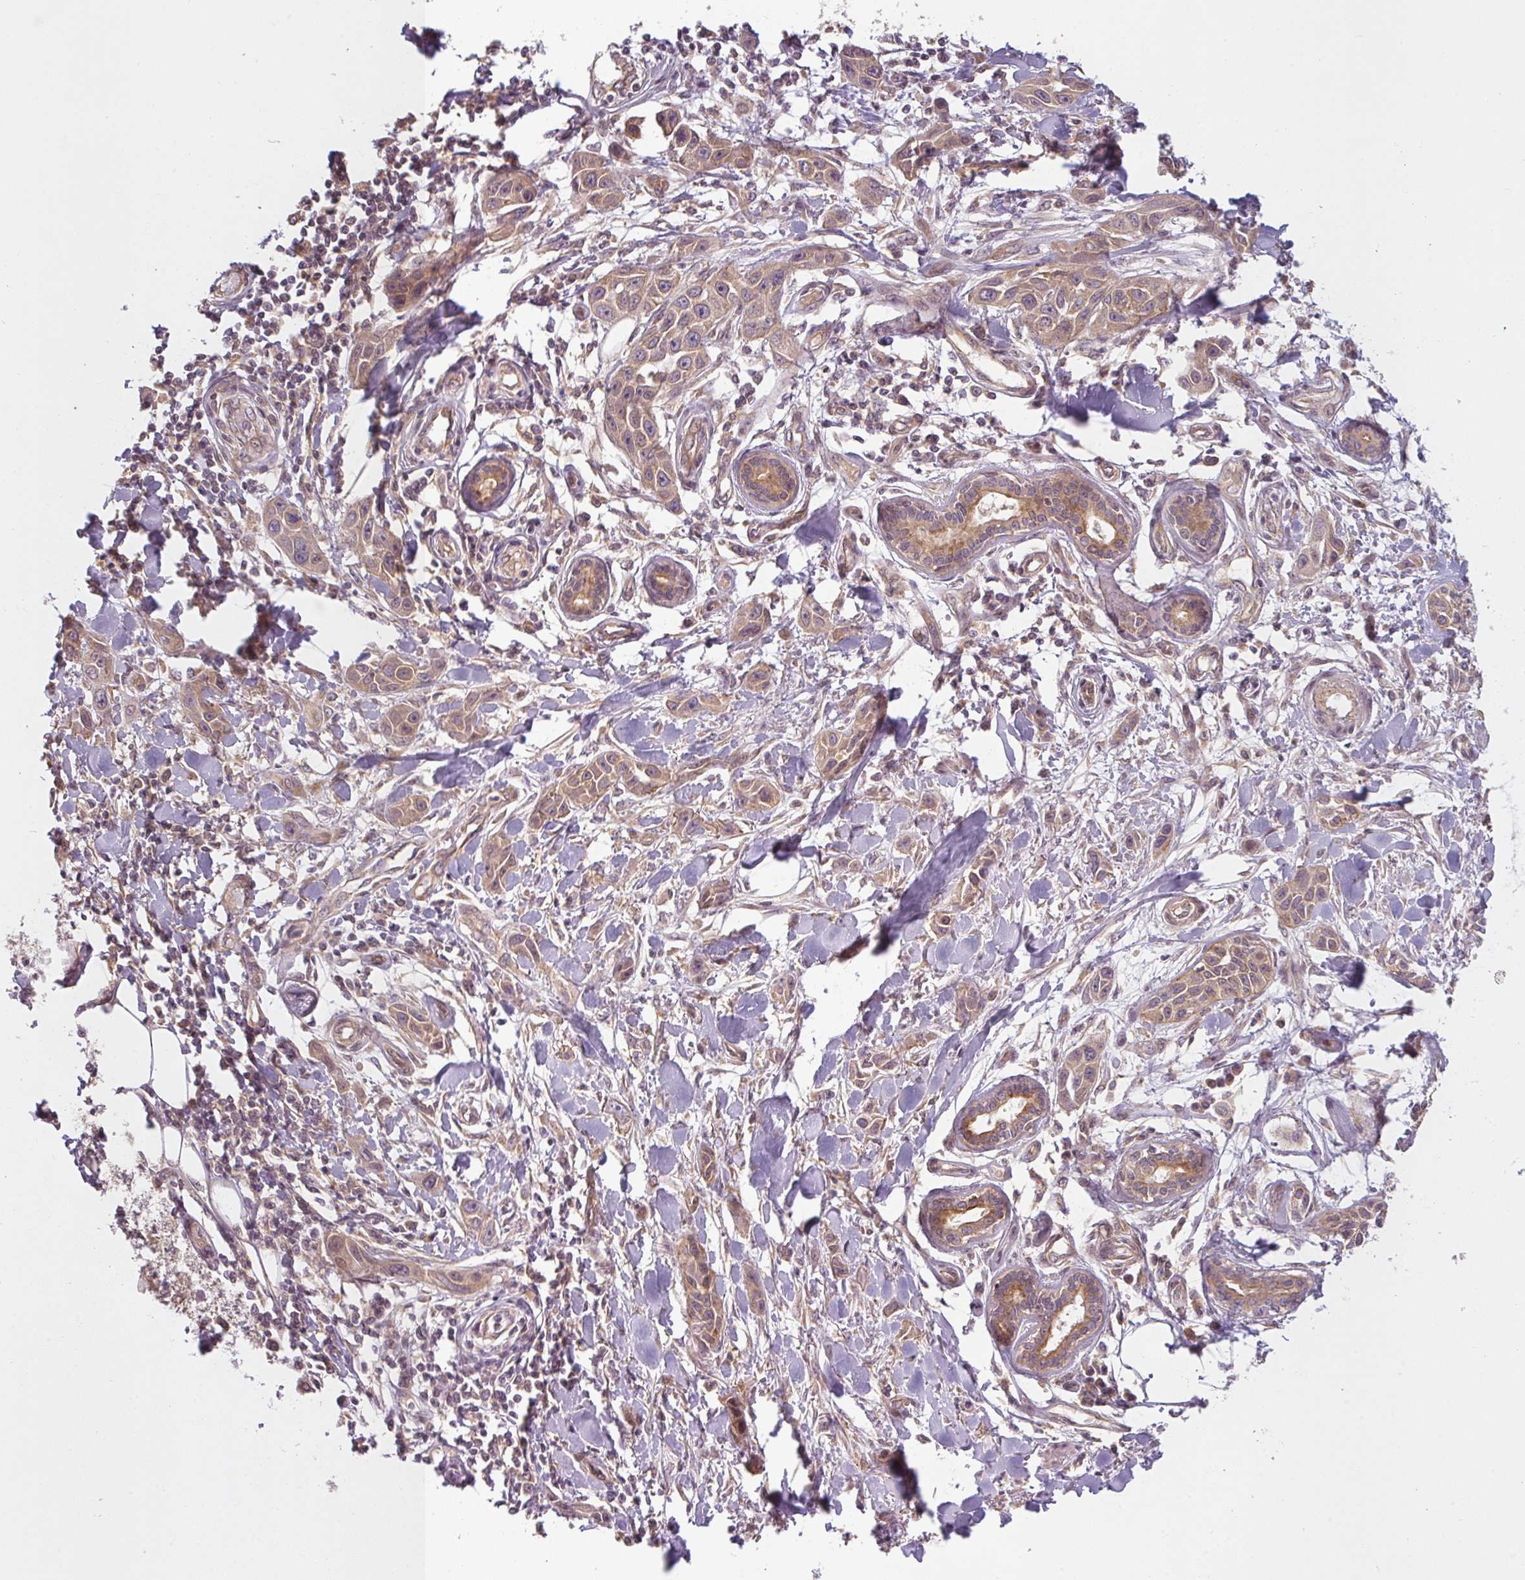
{"staining": {"intensity": "moderate", "quantity": ">75%", "location": "cytoplasmic/membranous"}, "tissue": "skin cancer", "cell_type": "Tumor cells", "image_type": "cancer", "snomed": [{"axis": "morphology", "description": "Squamous cell carcinoma, NOS"}, {"axis": "topography", "description": "Skin"}], "caption": "Skin squamous cell carcinoma stained with immunohistochemistry (IHC) shows moderate cytoplasmic/membranous staining in about >75% of tumor cells.", "gene": "RNF31", "patient": {"sex": "female", "age": 69}}